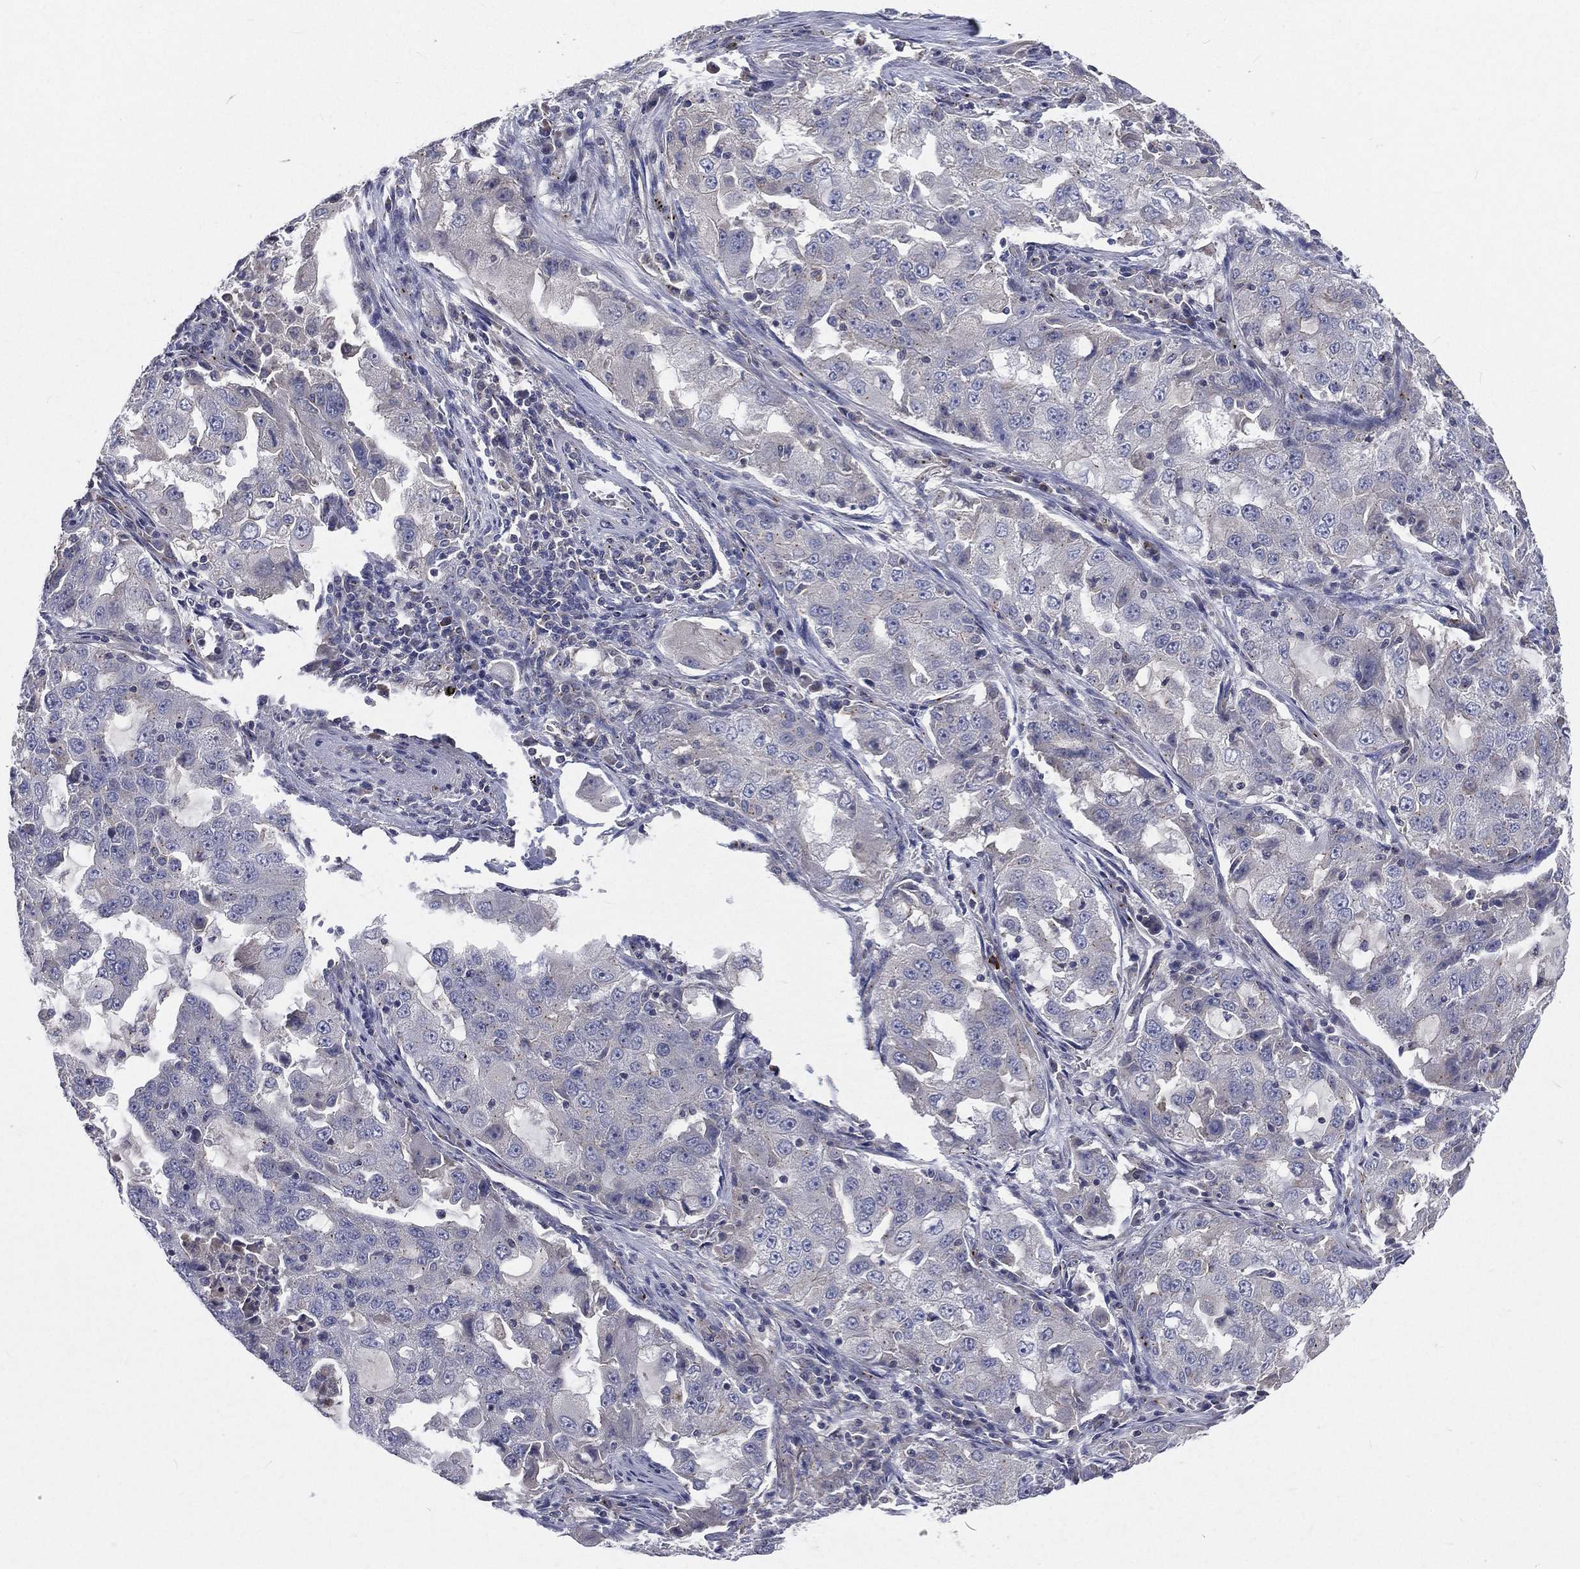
{"staining": {"intensity": "negative", "quantity": "none", "location": "none"}, "tissue": "lung cancer", "cell_type": "Tumor cells", "image_type": "cancer", "snomed": [{"axis": "morphology", "description": "Adenocarcinoma, NOS"}, {"axis": "topography", "description": "Lung"}], "caption": "Immunohistochemical staining of lung adenocarcinoma demonstrates no significant staining in tumor cells.", "gene": "CROCC", "patient": {"sex": "female", "age": 61}}